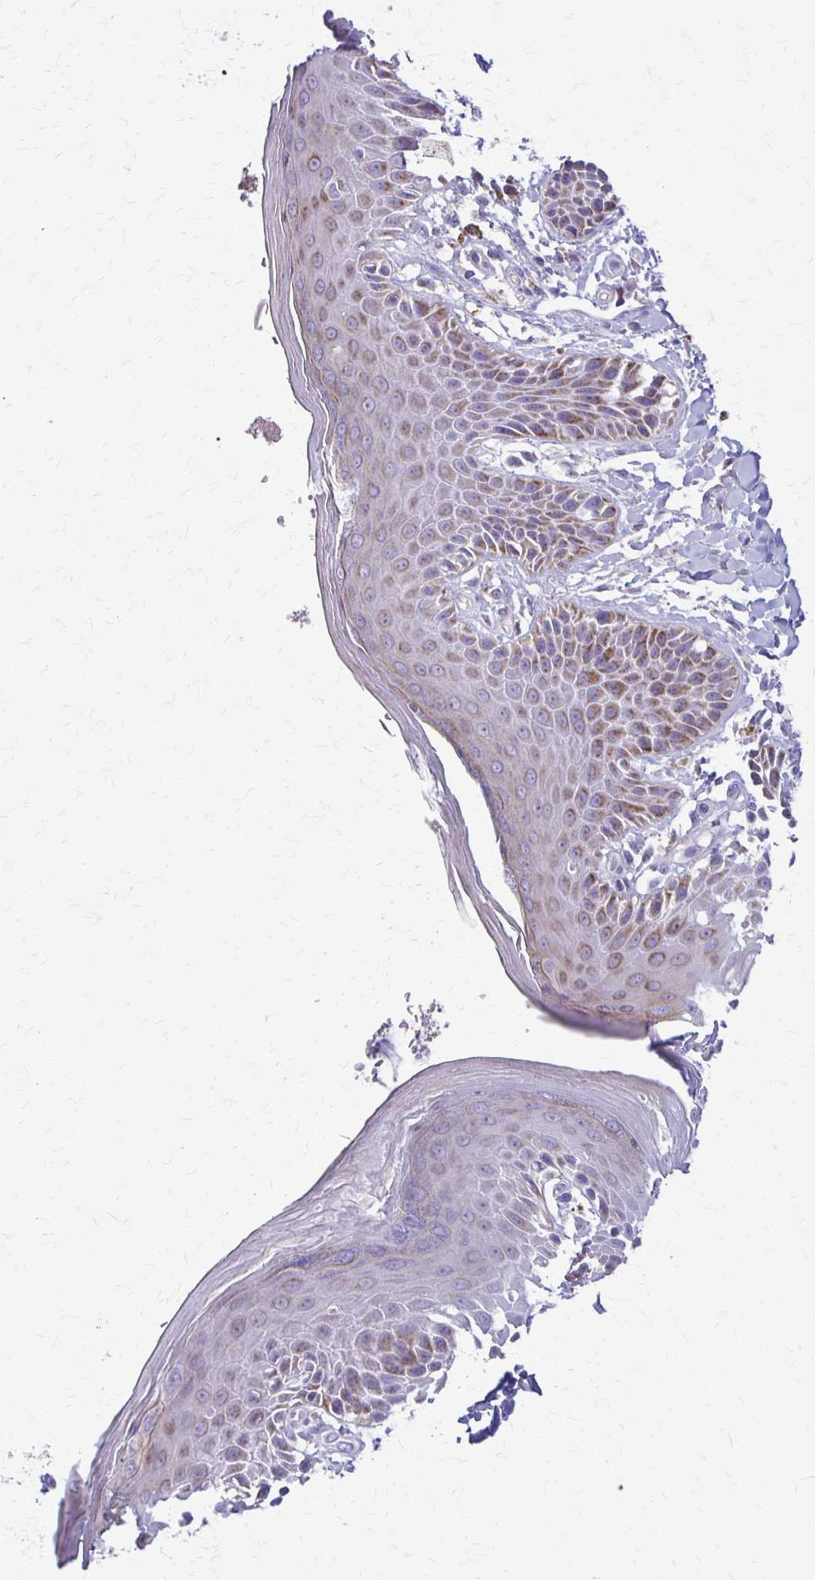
{"staining": {"intensity": "weak", "quantity": "<25%", "location": "cytoplasmic/membranous"}, "tissue": "skin", "cell_type": "Epidermal cells", "image_type": "normal", "snomed": [{"axis": "morphology", "description": "Normal tissue, NOS"}, {"axis": "topography", "description": "Peripheral nerve tissue"}], "caption": "Immunohistochemistry image of normal skin stained for a protein (brown), which demonstrates no expression in epidermal cells.", "gene": "SAMD13", "patient": {"sex": "male", "age": 51}}